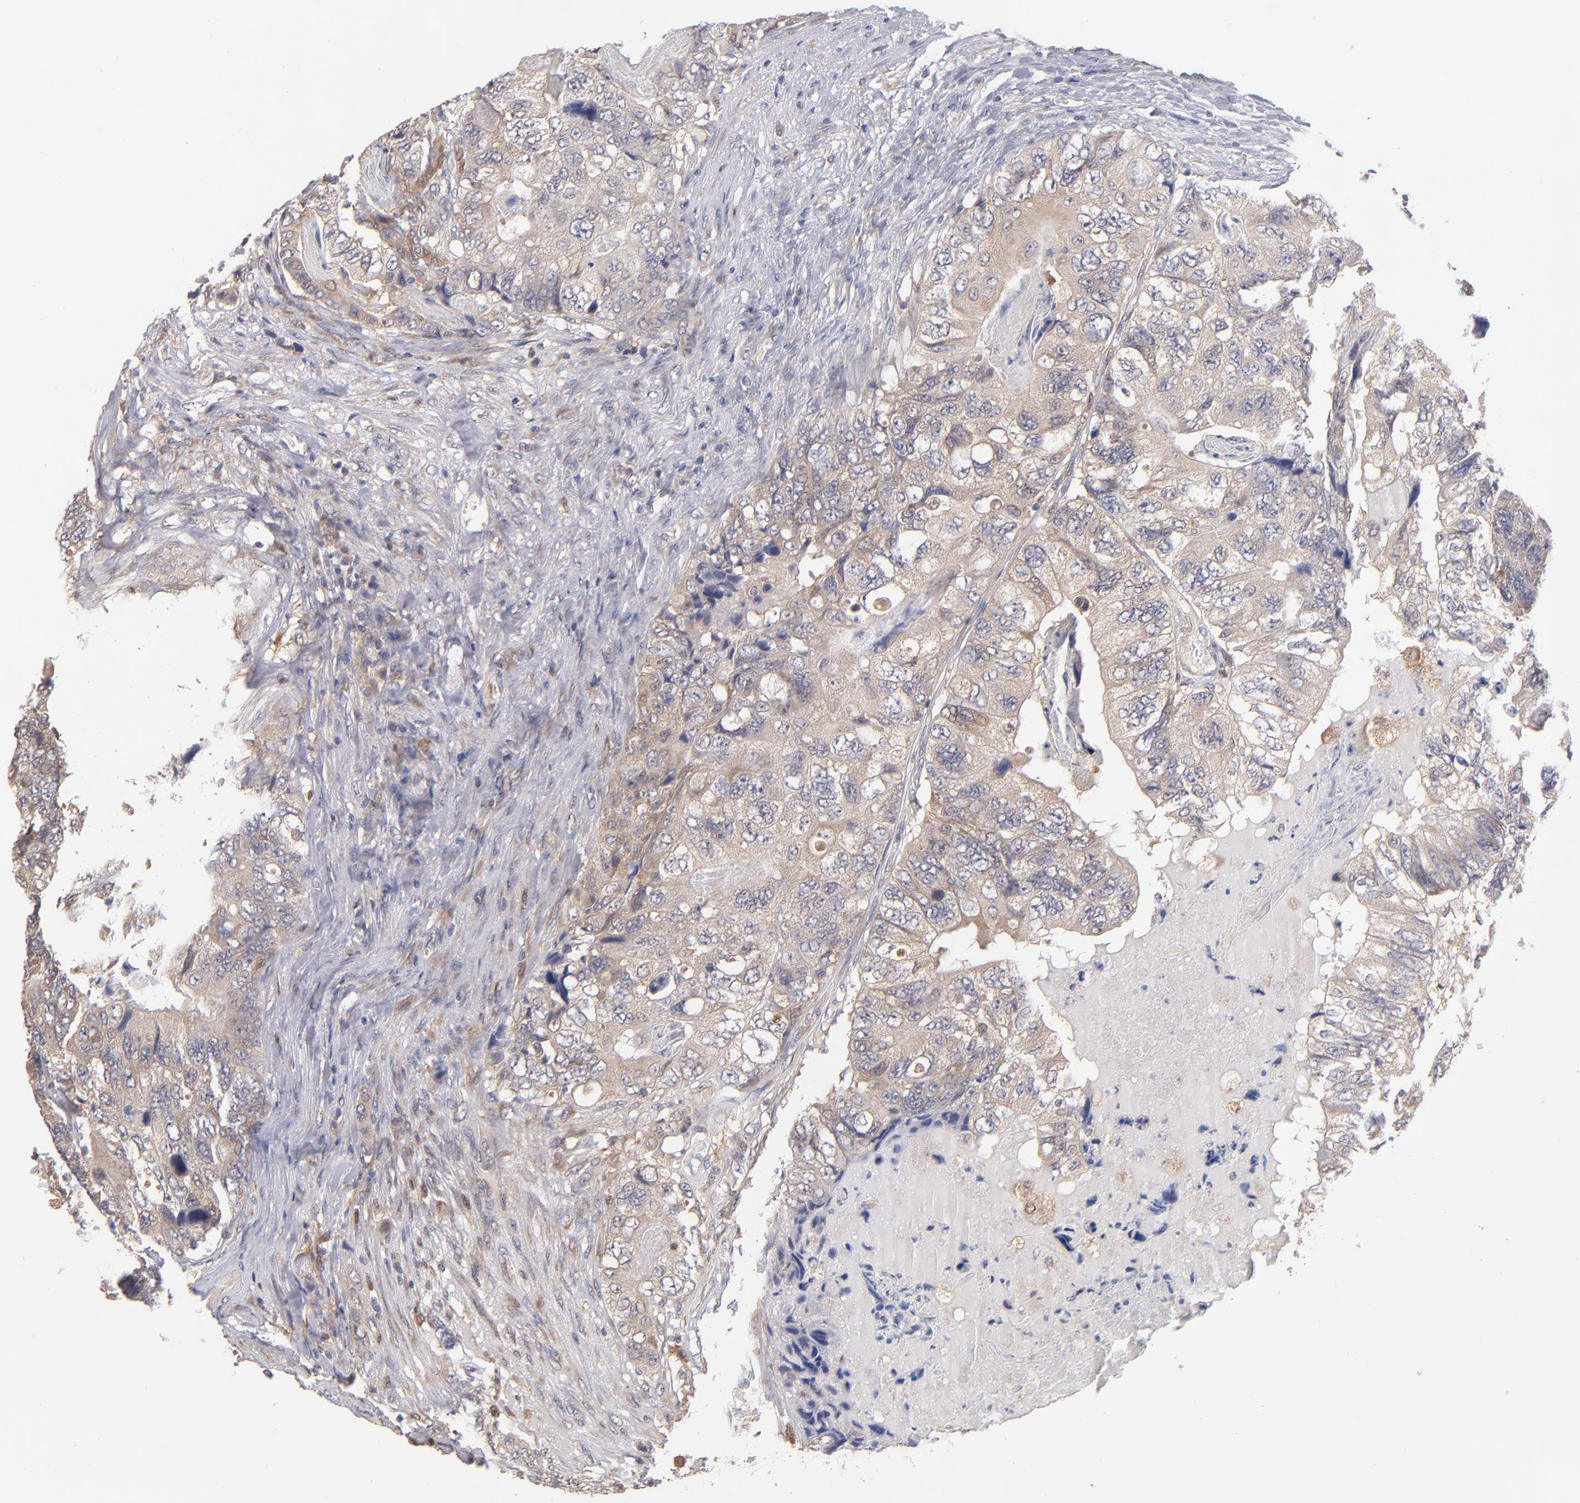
{"staining": {"intensity": "moderate", "quantity": ">75%", "location": "cytoplasmic/membranous"}, "tissue": "colorectal cancer", "cell_type": "Tumor cells", "image_type": "cancer", "snomed": [{"axis": "morphology", "description": "Adenocarcinoma, NOS"}, {"axis": "topography", "description": "Rectum"}], "caption": "This is an image of immunohistochemistry staining of adenocarcinoma (colorectal), which shows moderate expression in the cytoplasmic/membranous of tumor cells.", "gene": "GMFG", "patient": {"sex": "female", "age": 82}}